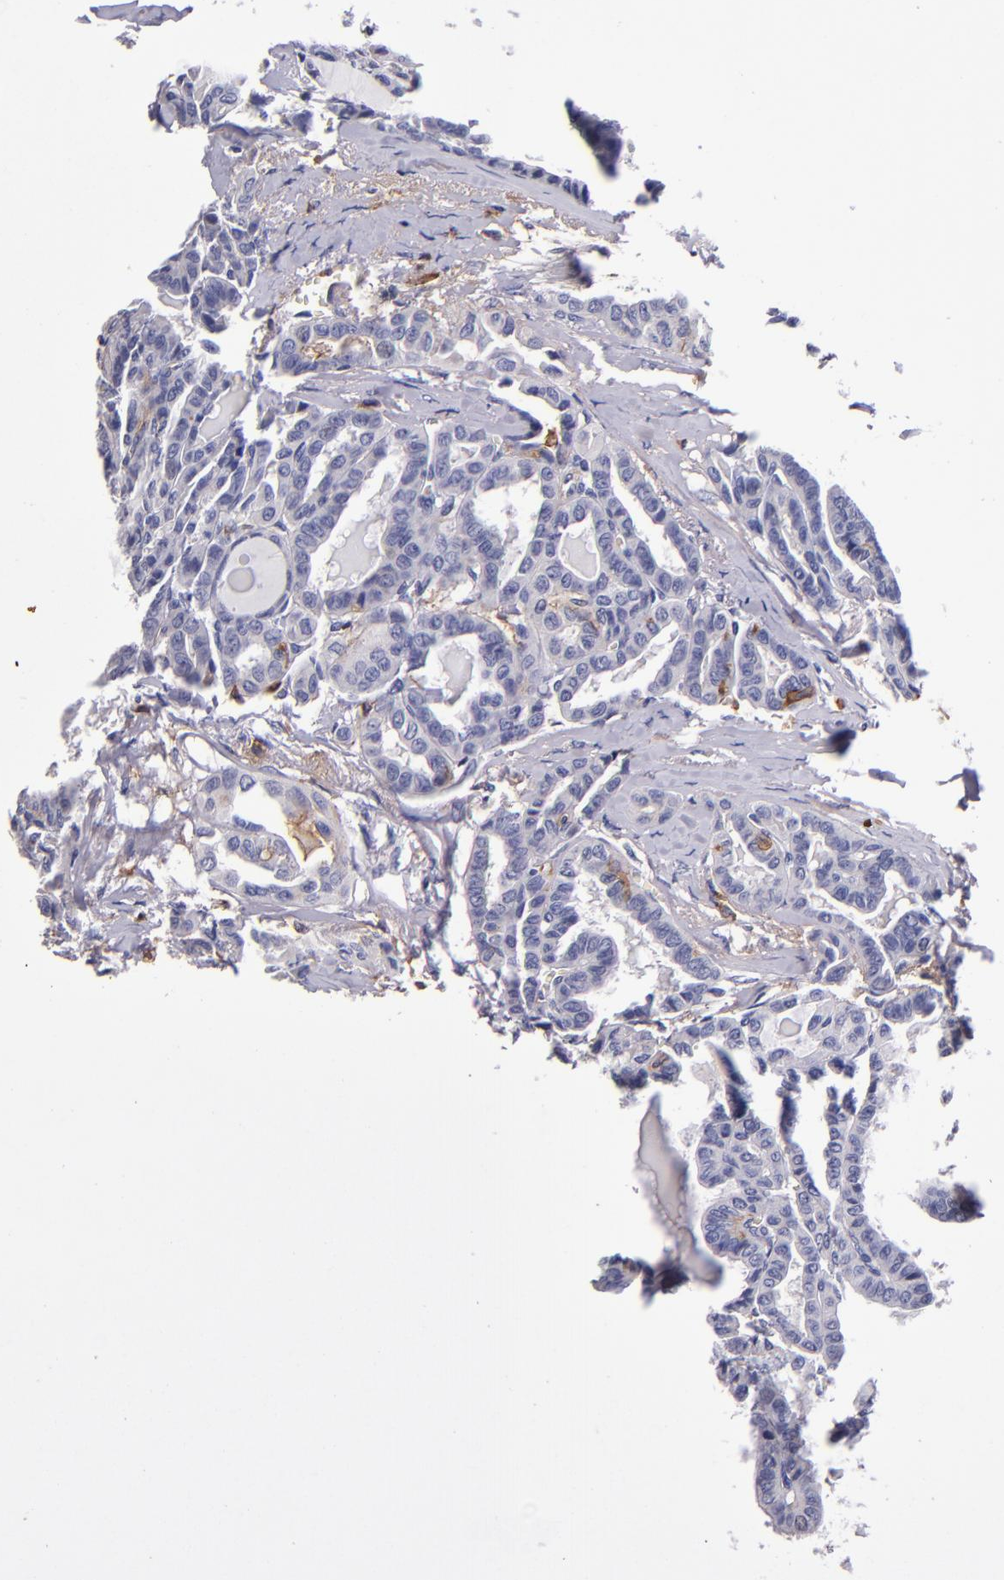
{"staining": {"intensity": "weak", "quantity": "<25%", "location": "cytoplasmic/membranous"}, "tissue": "thyroid cancer", "cell_type": "Tumor cells", "image_type": "cancer", "snomed": [{"axis": "morphology", "description": "Carcinoma, NOS"}, {"axis": "topography", "description": "Thyroid gland"}], "caption": "Immunohistochemistry photomicrograph of neoplastic tissue: human carcinoma (thyroid) stained with DAB (3,3'-diaminobenzidine) demonstrates no significant protein positivity in tumor cells.", "gene": "SIRPA", "patient": {"sex": "female", "age": 91}}